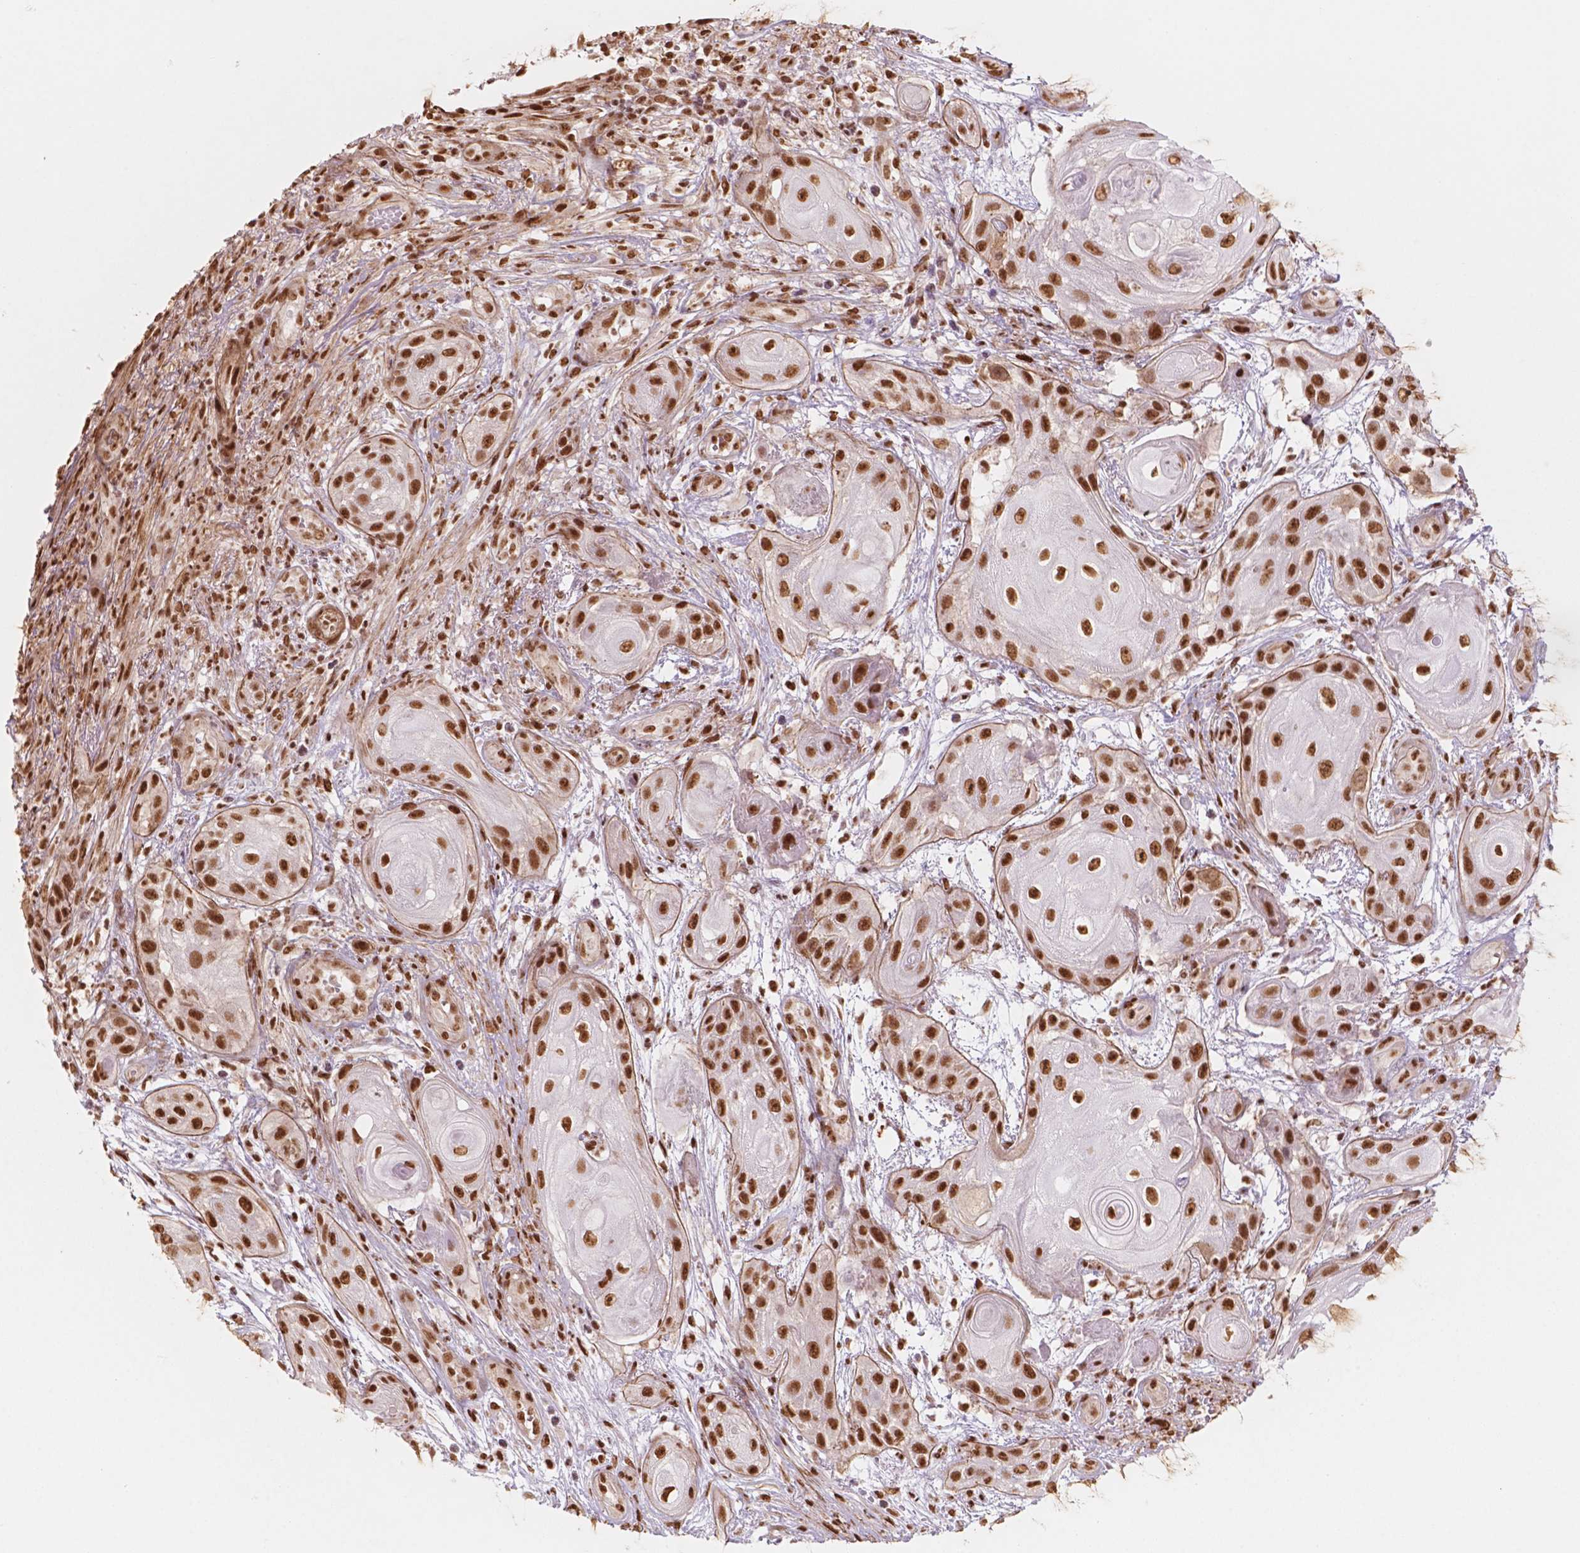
{"staining": {"intensity": "strong", "quantity": ">75%", "location": "nuclear"}, "tissue": "skin cancer", "cell_type": "Tumor cells", "image_type": "cancer", "snomed": [{"axis": "morphology", "description": "Squamous cell carcinoma, NOS"}, {"axis": "topography", "description": "Skin"}], "caption": "This is a photomicrograph of immunohistochemistry (IHC) staining of skin cancer (squamous cell carcinoma), which shows strong positivity in the nuclear of tumor cells.", "gene": "GTF3C5", "patient": {"sex": "male", "age": 62}}